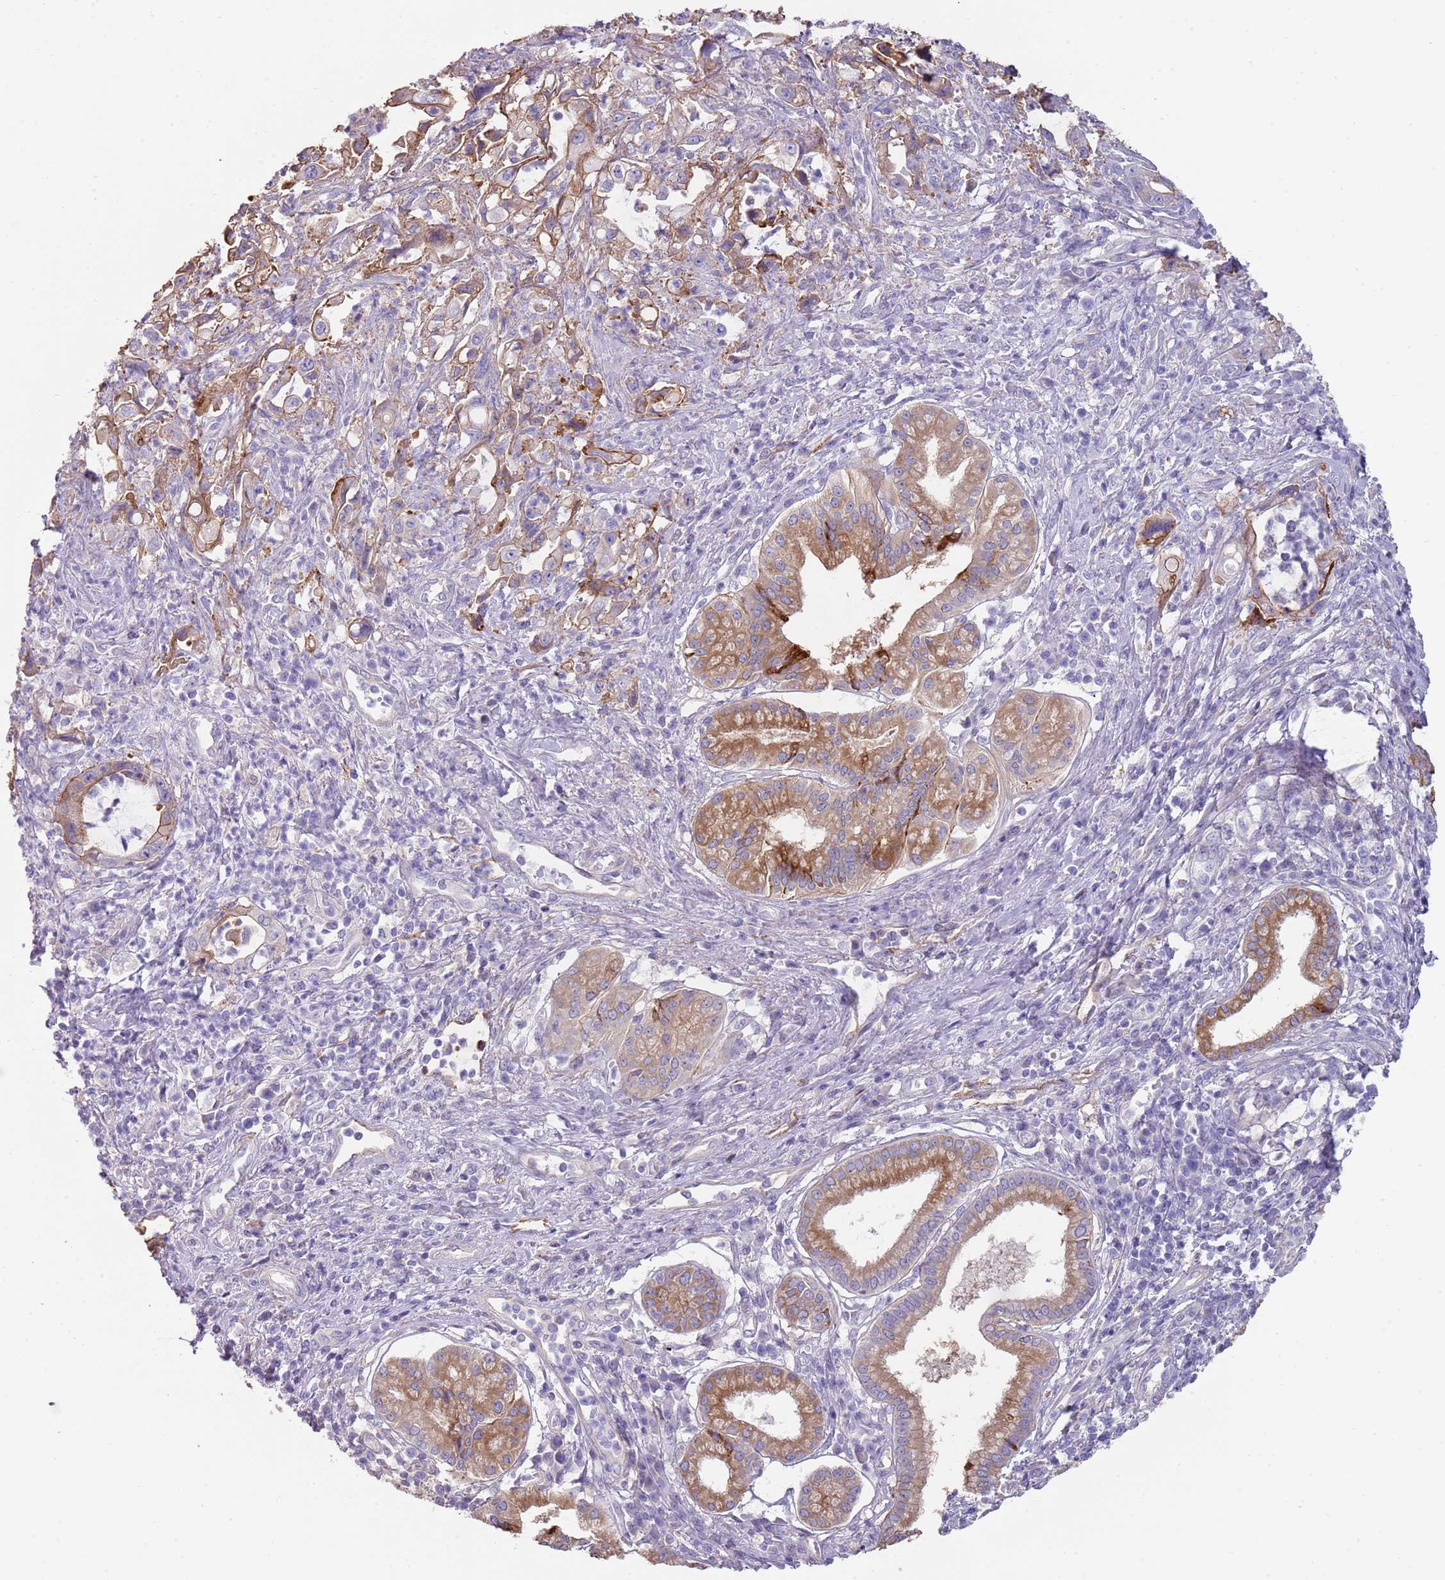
{"staining": {"intensity": "moderate", "quantity": "25%-75%", "location": "cytoplasmic/membranous"}, "tissue": "pancreatic cancer", "cell_type": "Tumor cells", "image_type": "cancer", "snomed": [{"axis": "morphology", "description": "Adenocarcinoma, NOS"}, {"axis": "topography", "description": "Pancreas"}], "caption": "Human pancreatic adenocarcinoma stained with a protein marker displays moderate staining in tumor cells.", "gene": "NBPF3", "patient": {"sex": "female", "age": 61}}